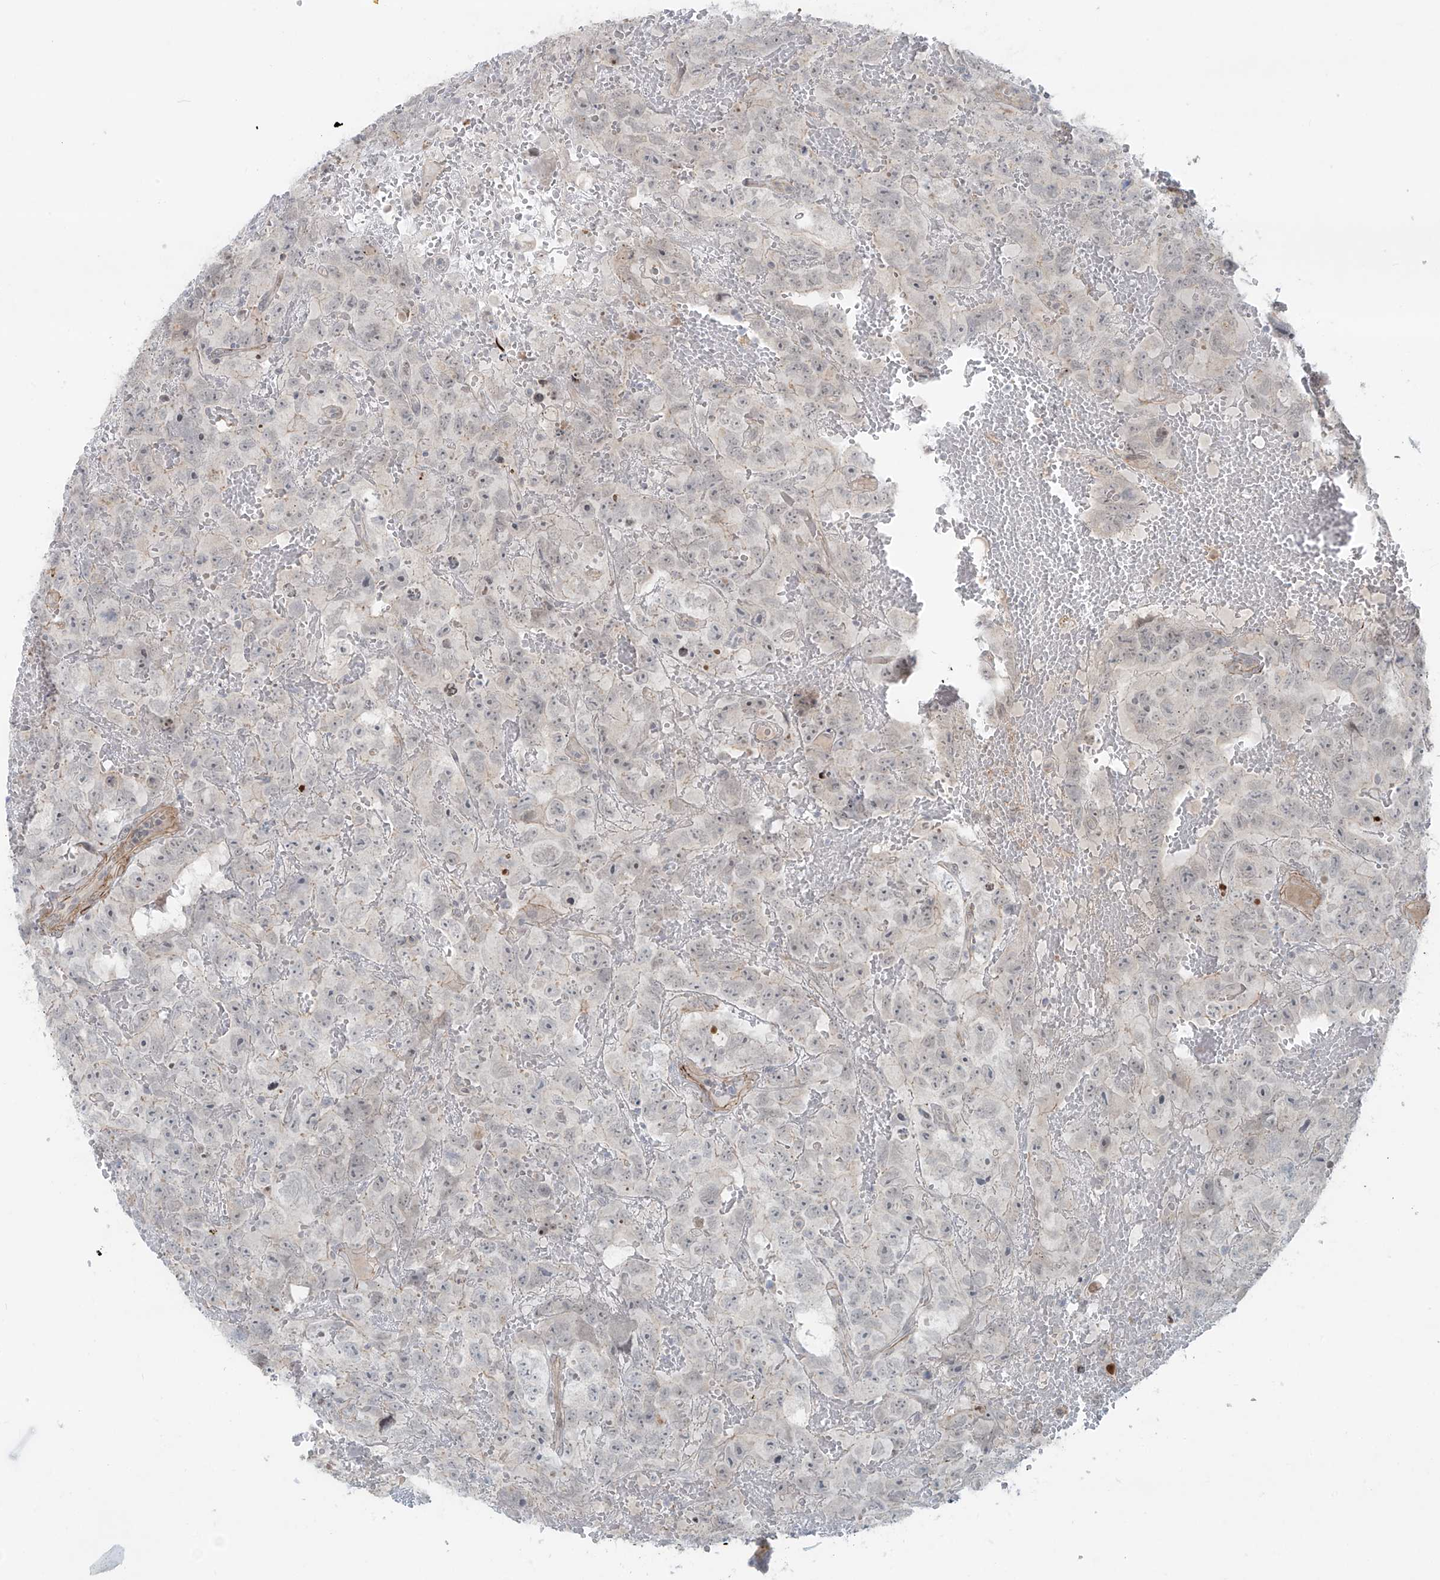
{"staining": {"intensity": "negative", "quantity": "none", "location": "none"}, "tissue": "testis cancer", "cell_type": "Tumor cells", "image_type": "cancer", "snomed": [{"axis": "morphology", "description": "Carcinoma, Embryonal, NOS"}, {"axis": "topography", "description": "Testis"}], "caption": "IHC histopathology image of neoplastic tissue: human testis embryonal carcinoma stained with DAB (3,3'-diaminobenzidine) displays no significant protein staining in tumor cells. (IHC, brightfield microscopy, high magnification).", "gene": "RASGEF1A", "patient": {"sex": "male", "age": 45}}